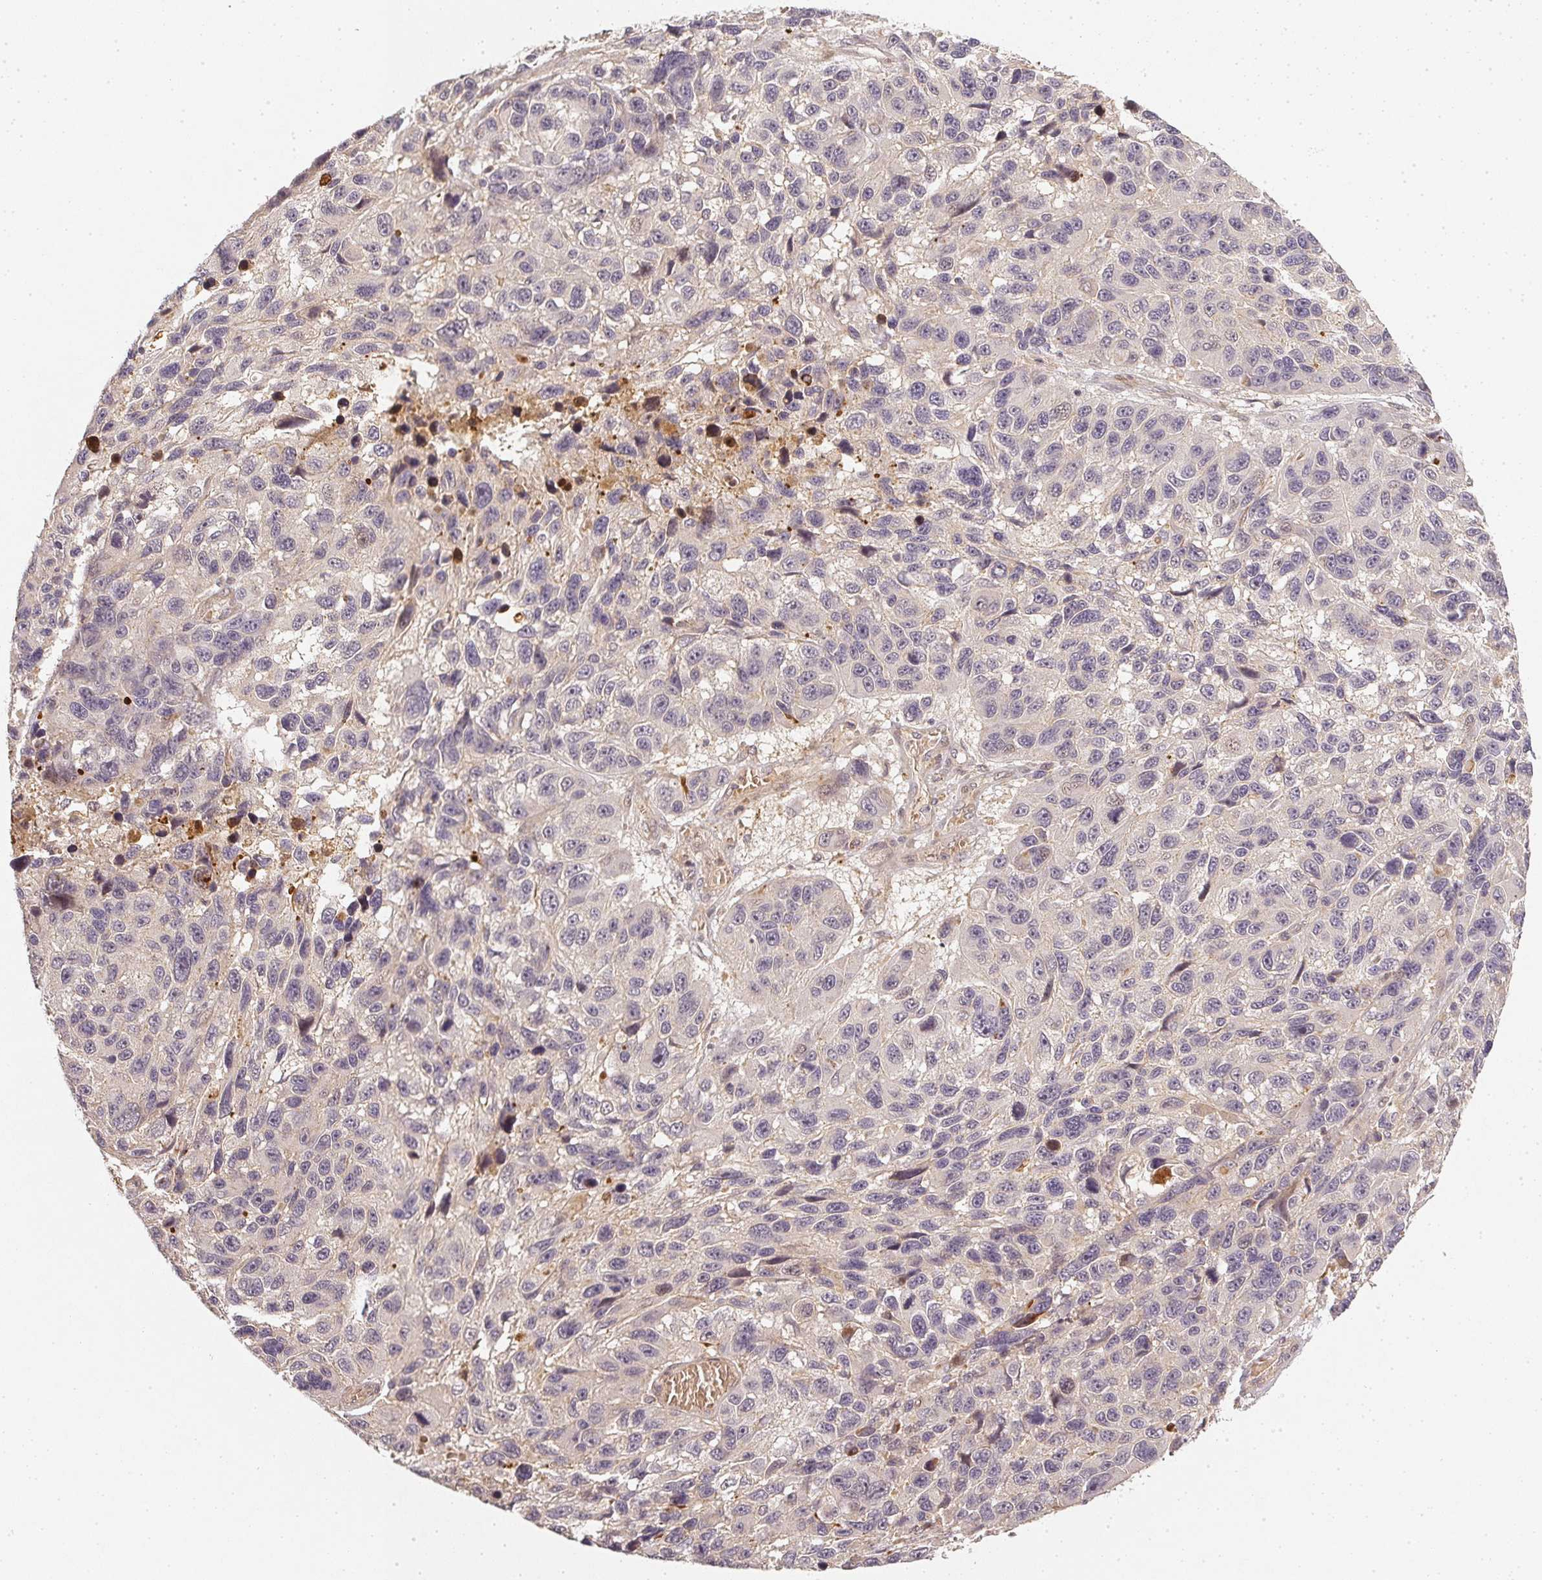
{"staining": {"intensity": "negative", "quantity": "none", "location": "none"}, "tissue": "melanoma", "cell_type": "Tumor cells", "image_type": "cancer", "snomed": [{"axis": "morphology", "description": "Malignant melanoma, NOS"}, {"axis": "topography", "description": "Skin"}], "caption": "The IHC histopathology image has no significant expression in tumor cells of melanoma tissue.", "gene": "SERPINE1", "patient": {"sex": "male", "age": 53}}